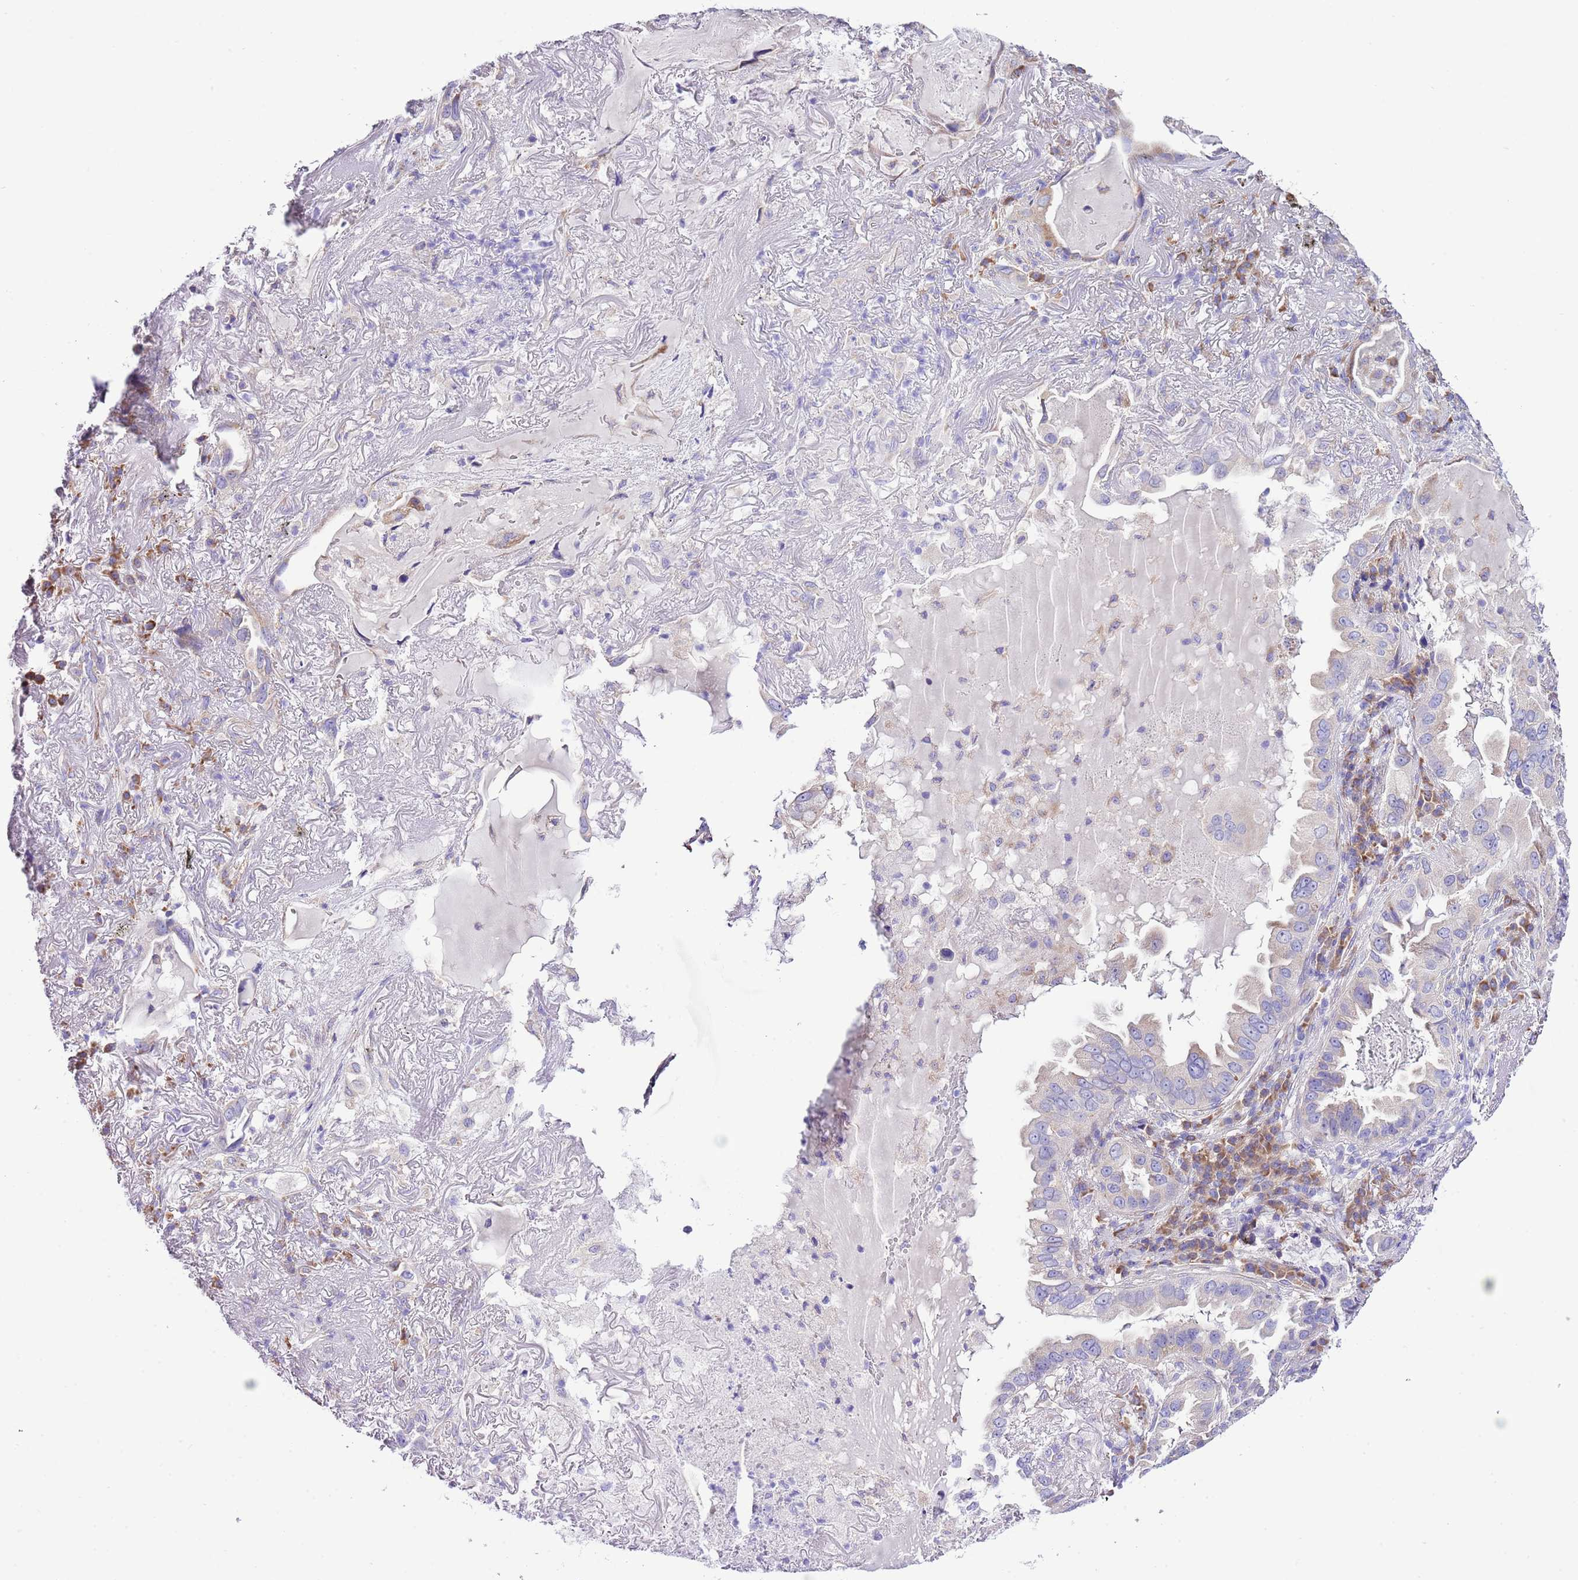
{"staining": {"intensity": "negative", "quantity": "none", "location": "none"}, "tissue": "lung cancer", "cell_type": "Tumor cells", "image_type": "cancer", "snomed": [{"axis": "morphology", "description": "Adenocarcinoma, NOS"}, {"axis": "topography", "description": "Lung"}], "caption": "This is an immunohistochemistry (IHC) image of human lung cancer. There is no expression in tumor cells.", "gene": "RPS10", "patient": {"sex": "female", "age": 69}}